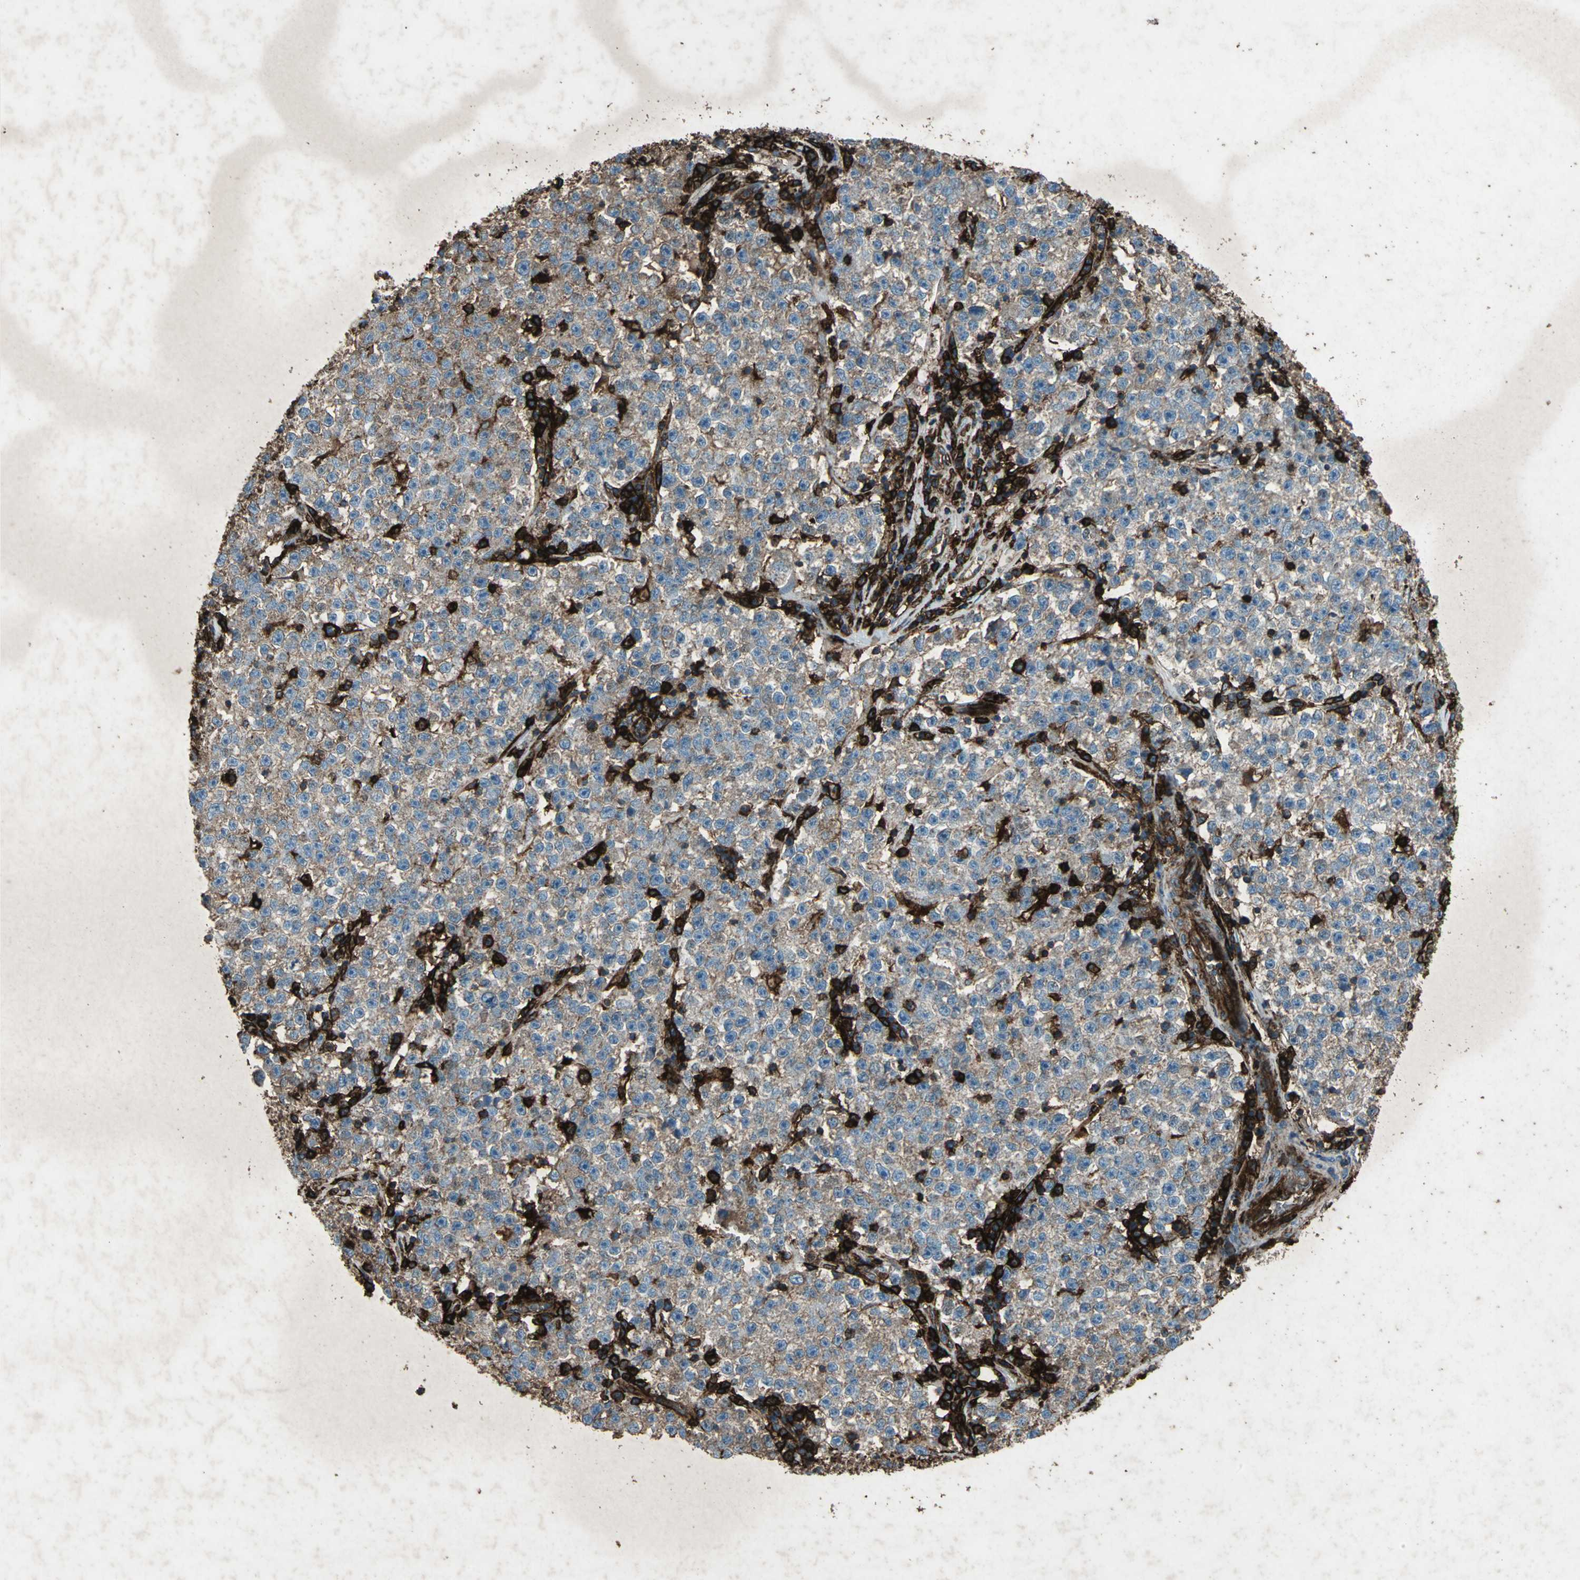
{"staining": {"intensity": "weak", "quantity": ">75%", "location": "cytoplasmic/membranous"}, "tissue": "testis cancer", "cell_type": "Tumor cells", "image_type": "cancer", "snomed": [{"axis": "morphology", "description": "Seminoma, NOS"}, {"axis": "topography", "description": "Testis"}], "caption": "Immunohistochemical staining of human testis seminoma displays low levels of weak cytoplasmic/membranous staining in about >75% of tumor cells.", "gene": "CCR6", "patient": {"sex": "male", "age": 22}}